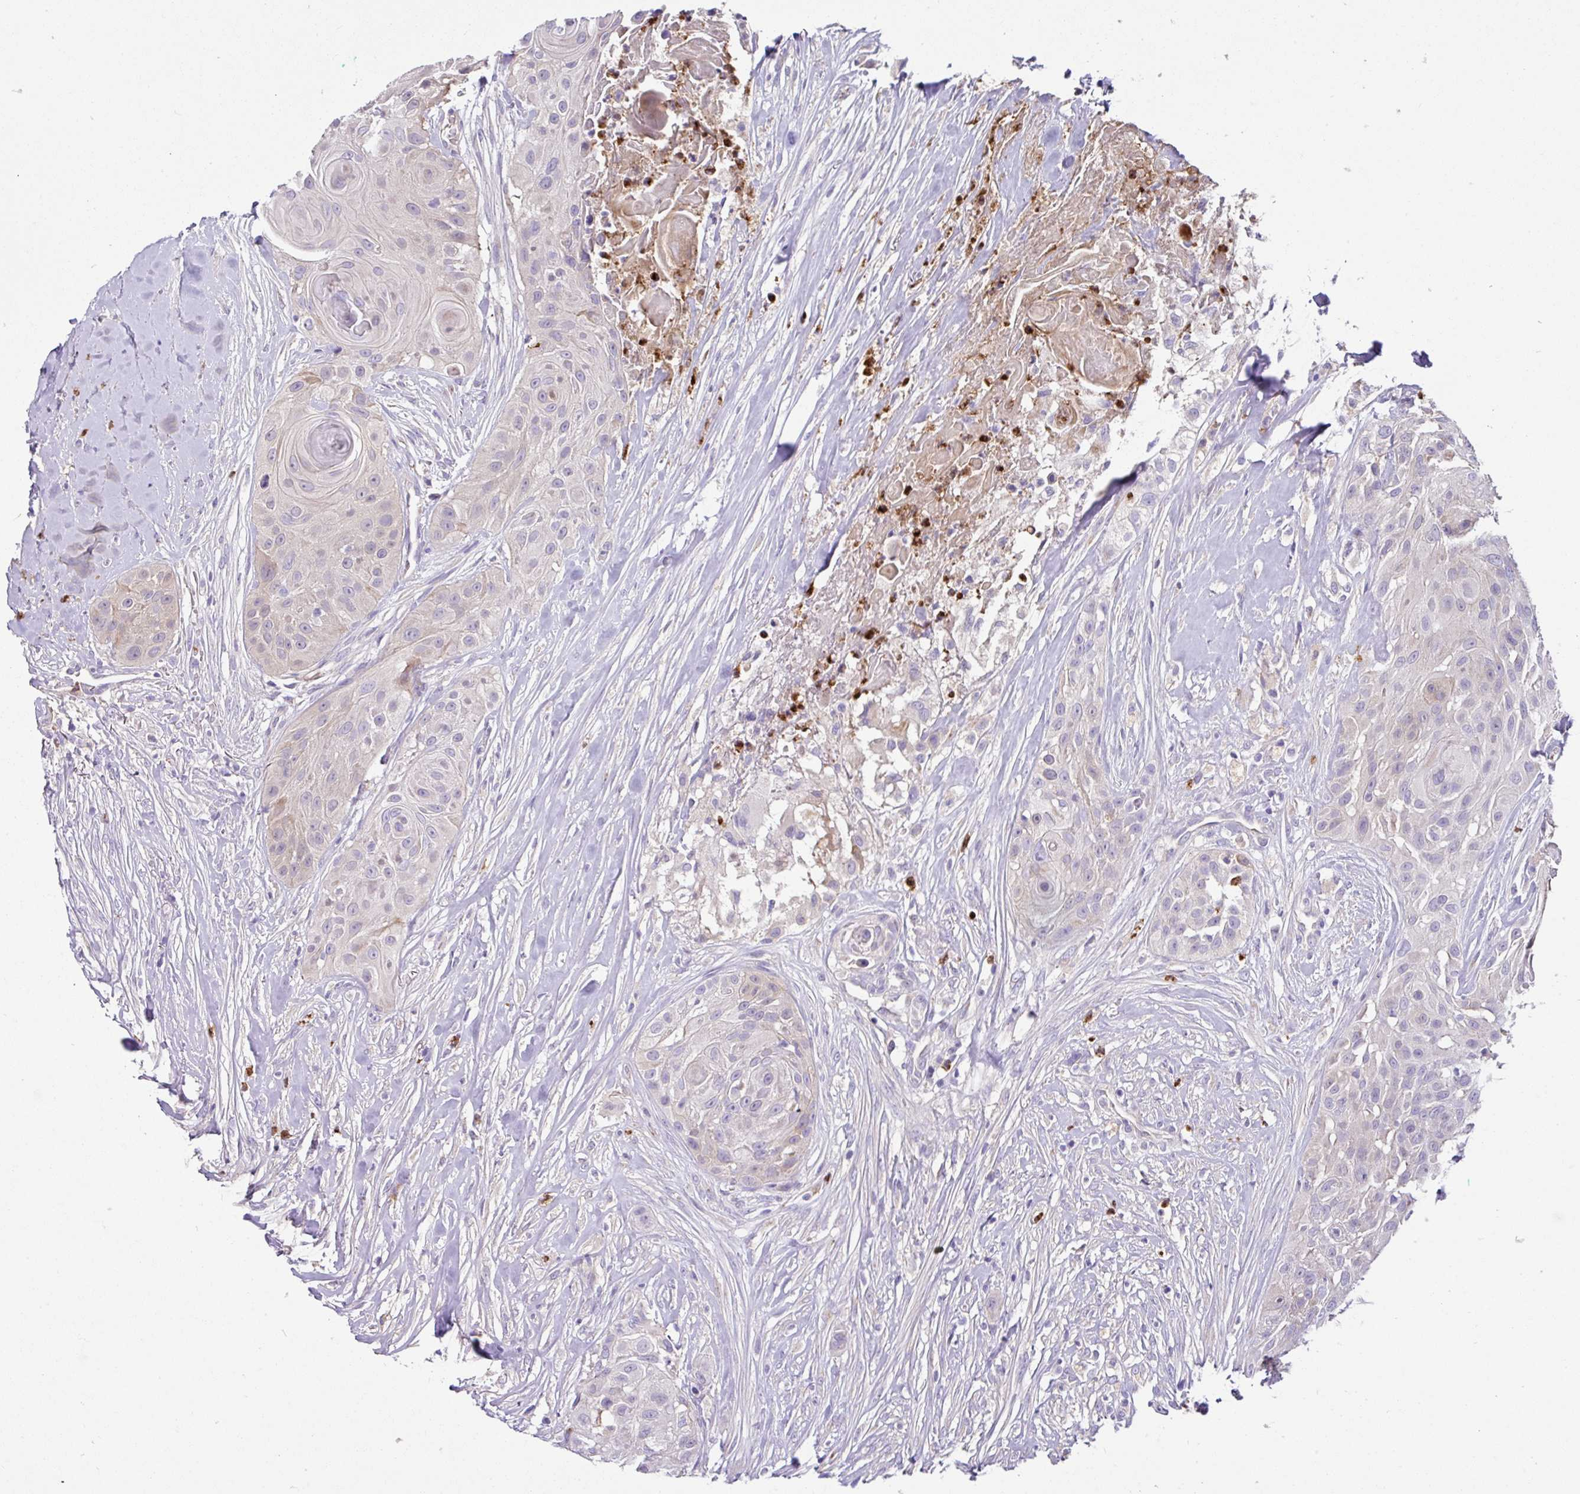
{"staining": {"intensity": "negative", "quantity": "none", "location": "none"}, "tissue": "head and neck cancer", "cell_type": "Tumor cells", "image_type": "cancer", "snomed": [{"axis": "morphology", "description": "Squamous cell carcinoma, NOS"}, {"axis": "topography", "description": "Head-Neck"}], "caption": "High magnification brightfield microscopy of squamous cell carcinoma (head and neck) stained with DAB (3,3'-diaminobenzidine) (brown) and counterstained with hematoxylin (blue): tumor cells show no significant staining.", "gene": "CRISP3", "patient": {"sex": "male", "age": 83}}